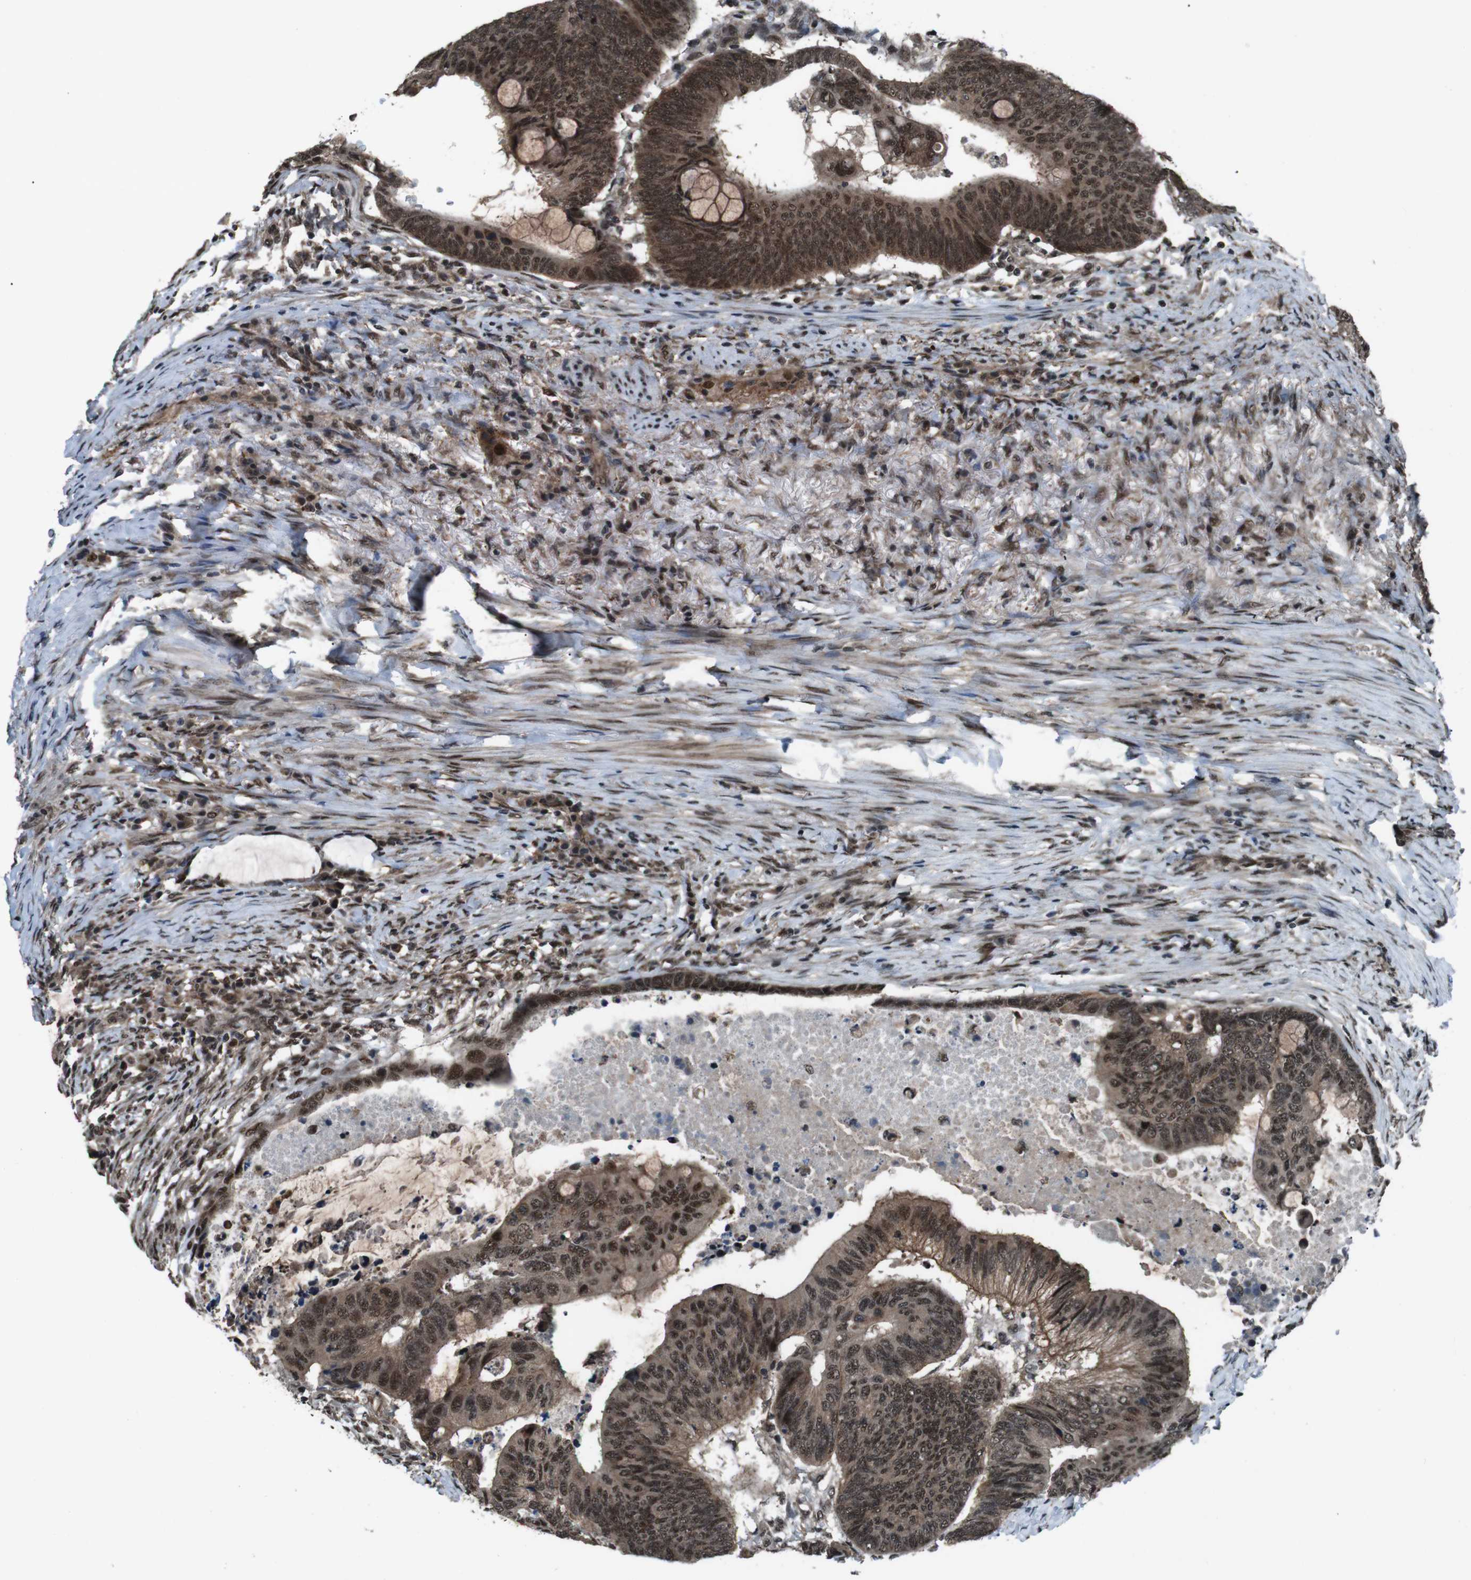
{"staining": {"intensity": "moderate", "quantity": ">75%", "location": "cytoplasmic/membranous,nuclear"}, "tissue": "colorectal cancer", "cell_type": "Tumor cells", "image_type": "cancer", "snomed": [{"axis": "morphology", "description": "Normal tissue, NOS"}, {"axis": "morphology", "description": "Adenocarcinoma, NOS"}, {"axis": "topography", "description": "Rectum"}, {"axis": "topography", "description": "Peripheral nerve tissue"}], "caption": "IHC of human colorectal cancer (adenocarcinoma) shows medium levels of moderate cytoplasmic/membranous and nuclear positivity in approximately >75% of tumor cells.", "gene": "NR4A2", "patient": {"sex": "male", "age": 92}}